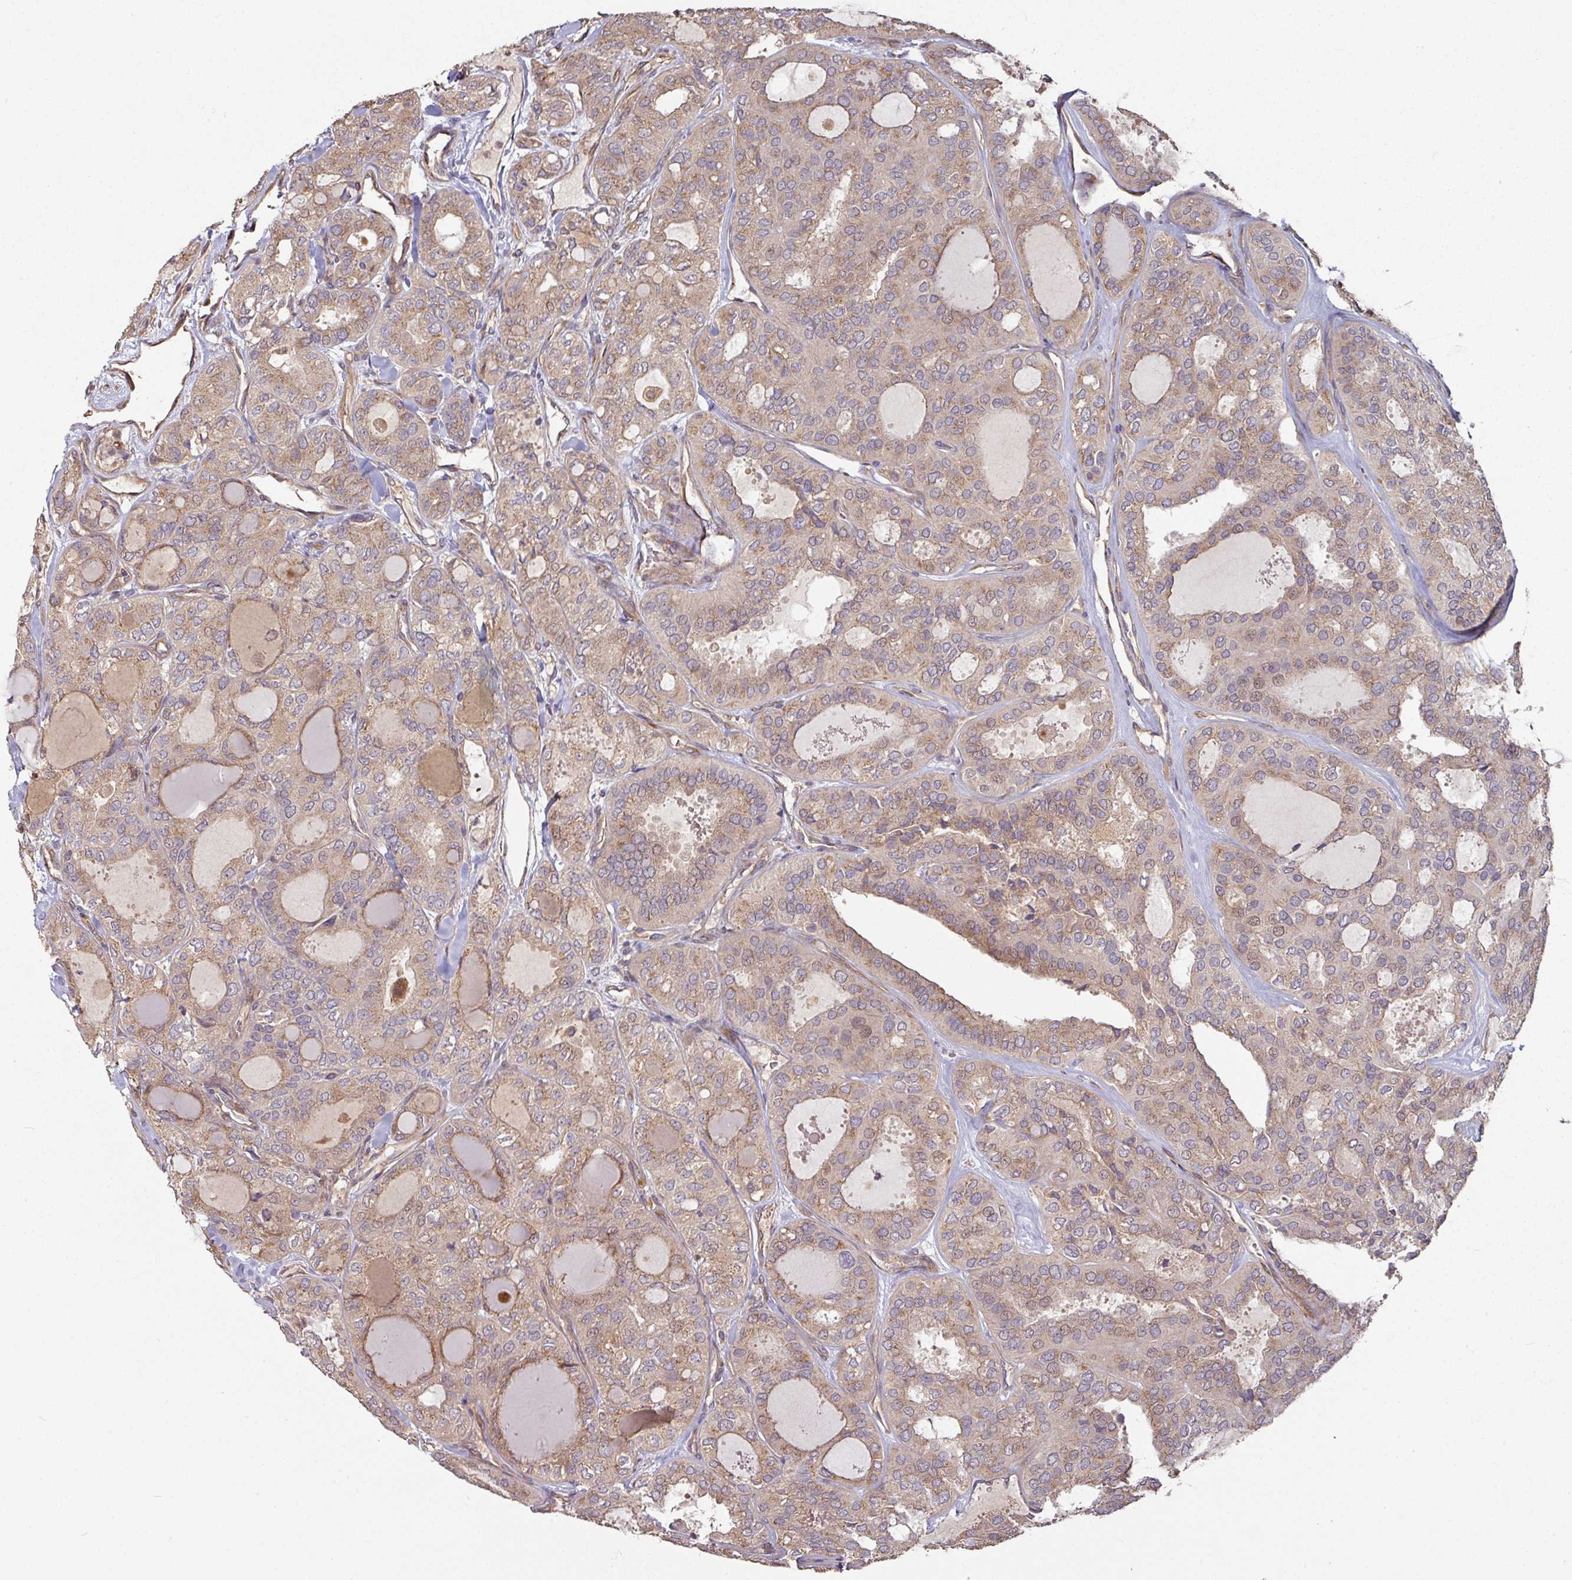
{"staining": {"intensity": "weak", "quantity": ">75%", "location": "cytoplasmic/membranous"}, "tissue": "thyroid cancer", "cell_type": "Tumor cells", "image_type": "cancer", "snomed": [{"axis": "morphology", "description": "Follicular adenoma carcinoma, NOS"}, {"axis": "topography", "description": "Thyroid gland"}], "caption": "A micrograph showing weak cytoplasmic/membranous positivity in about >75% of tumor cells in thyroid cancer (follicular adenoma carcinoma), as visualized by brown immunohistochemical staining.", "gene": "SIK1", "patient": {"sex": "male", "age": 75}}